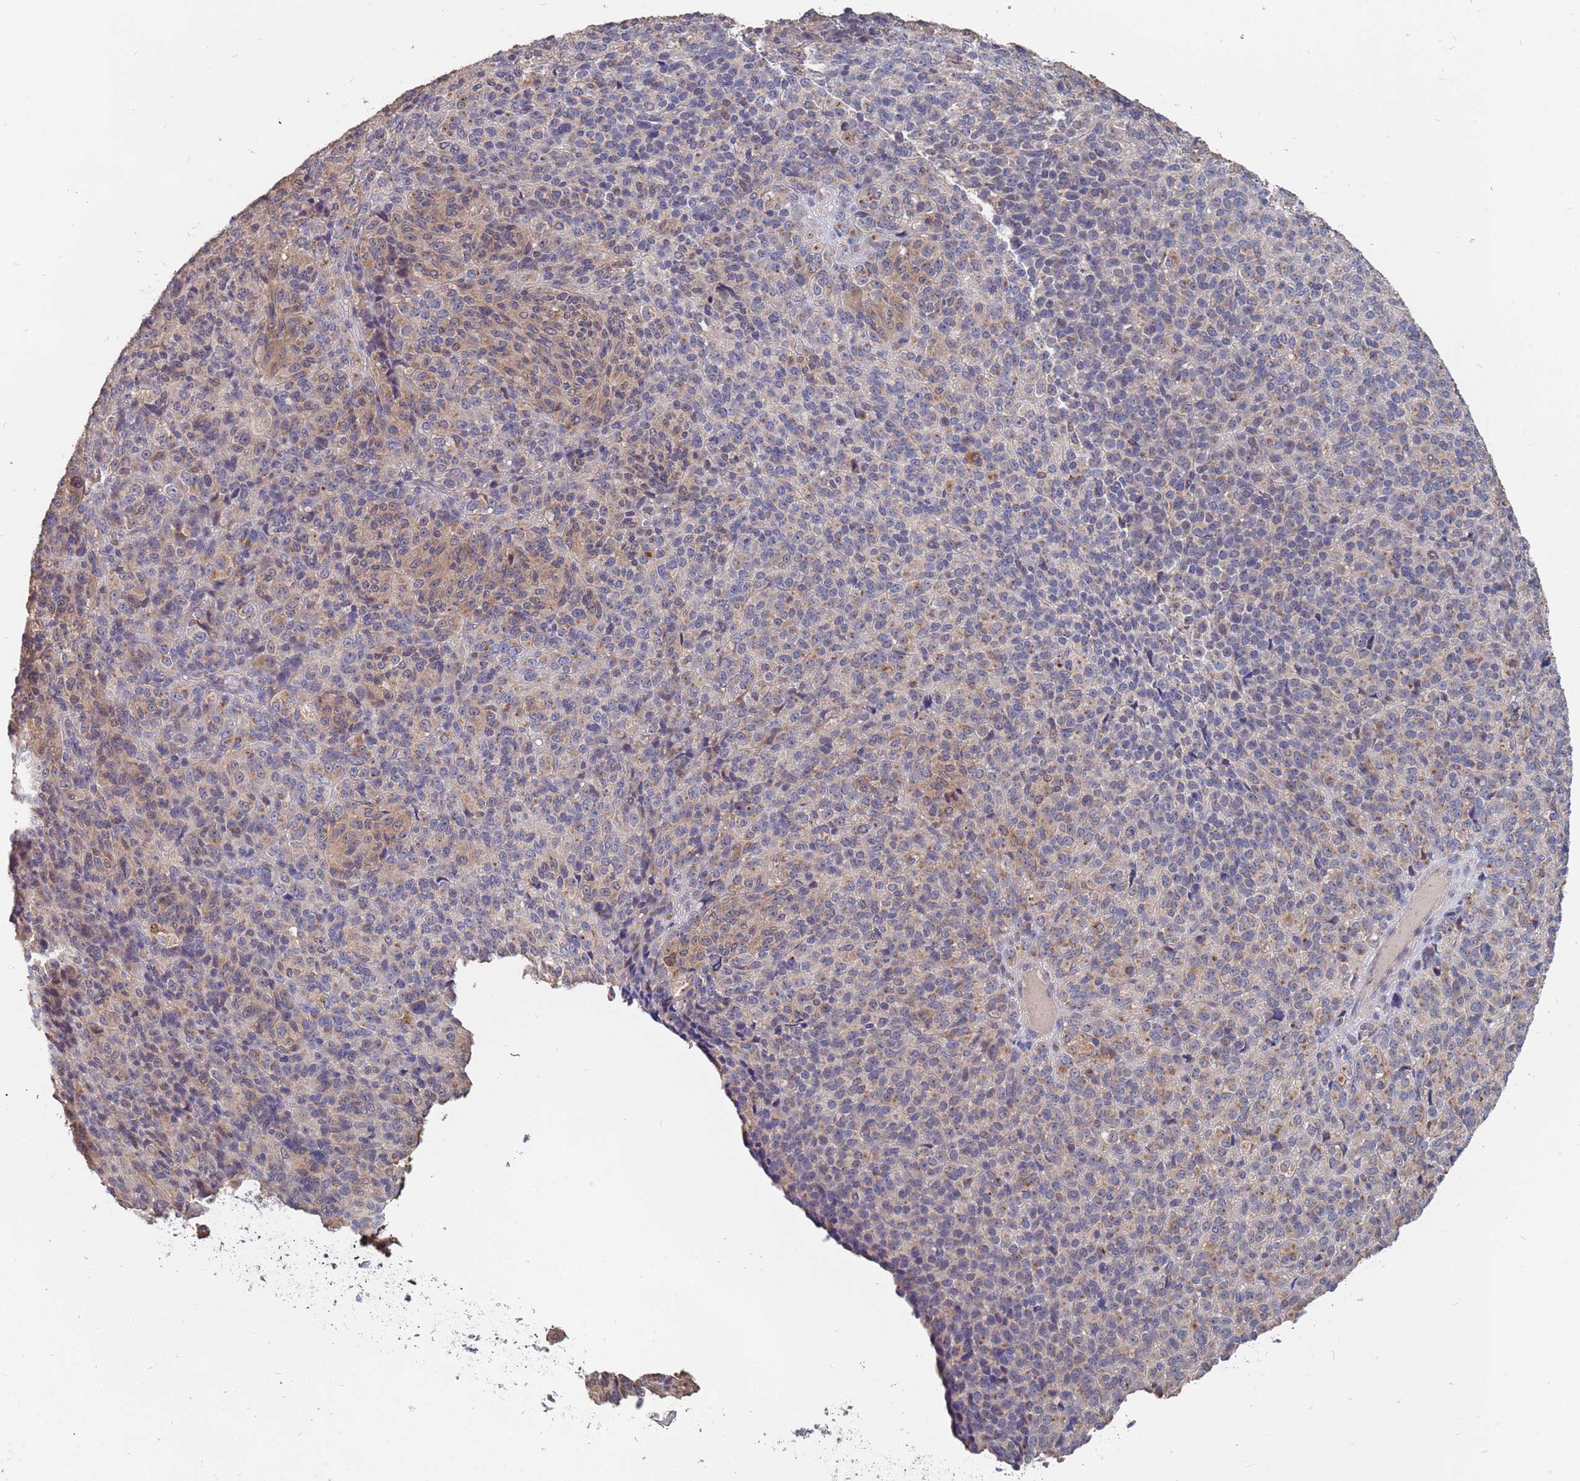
{"staining": {"intensity": "negative", "quantity": "none", "location": "none"}, "tissue": "melanoma", "cell_type": "Tumor cells", "image_type": "cancer", "snomed": [{"axis": "morphology", "description": "Malignant melanoma, Metastatic site"}, {"axis": "topography", "description": "Brain"}], "caption": "DAB immunohistochemical staining of human malignant melanoma (metastatic site) shows no significant expression in tumor cells.", "gene": "TCEANC2", "patient": {"sex": "female", "age": 56}}